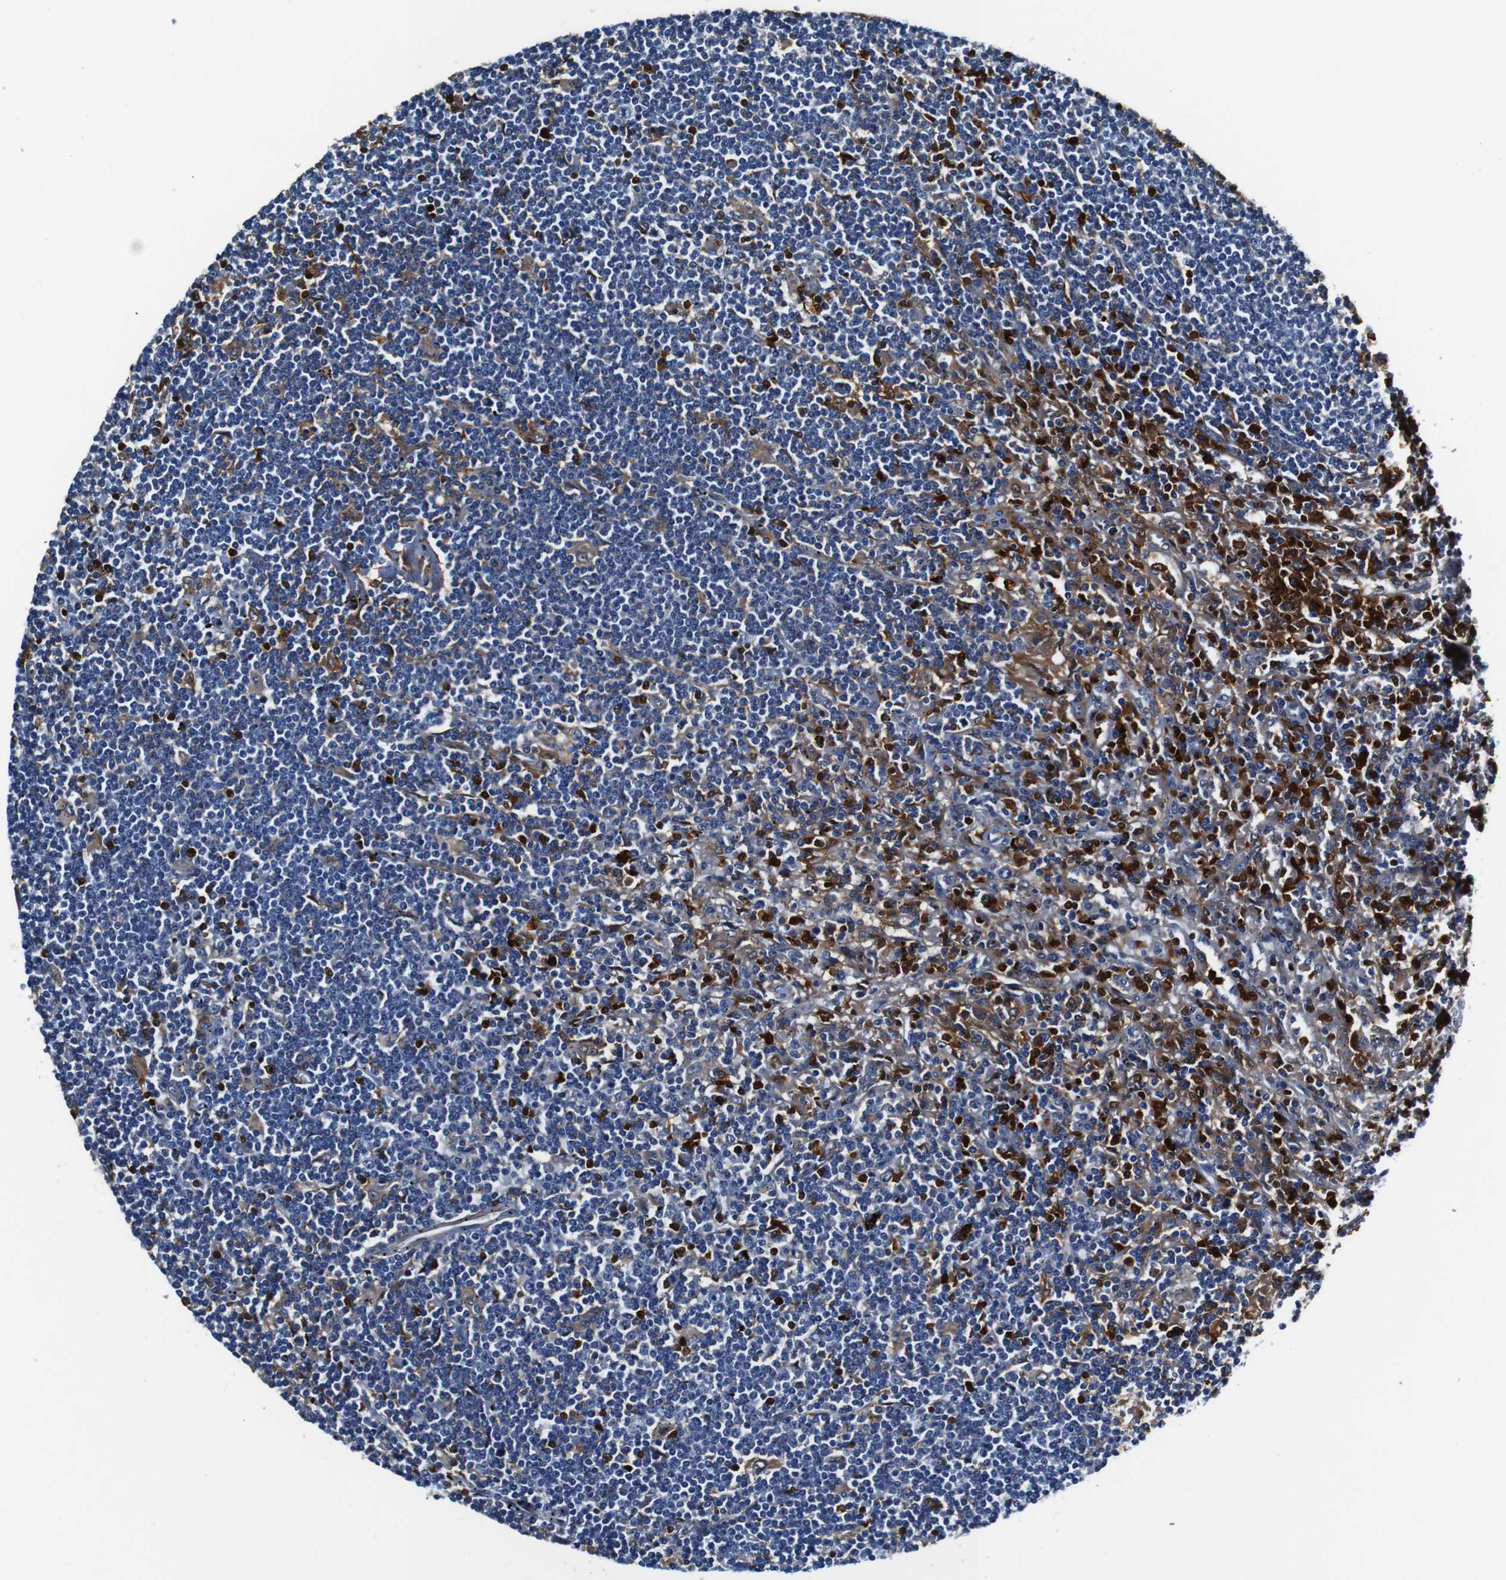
{"staining": {"intensity": "negative", "quantity": "none", "location": "none"}, "tissue": "lymphoma", "cell_type": "Tumor cells", "image_type": "cancer", "snomed": [{"axis": "morphology", "description": "Malignant lymphoma, non-Hodgkin's type, Low grade"}, {"axis": "topography", "description": "Spleen"}], "caption": "There is no significant expression in tumor cells of low-grade malignant lymphoma, non-Hodgkin's type.", "gene": "ANXA1", "patient": {"sex": "male", "age": 76}}